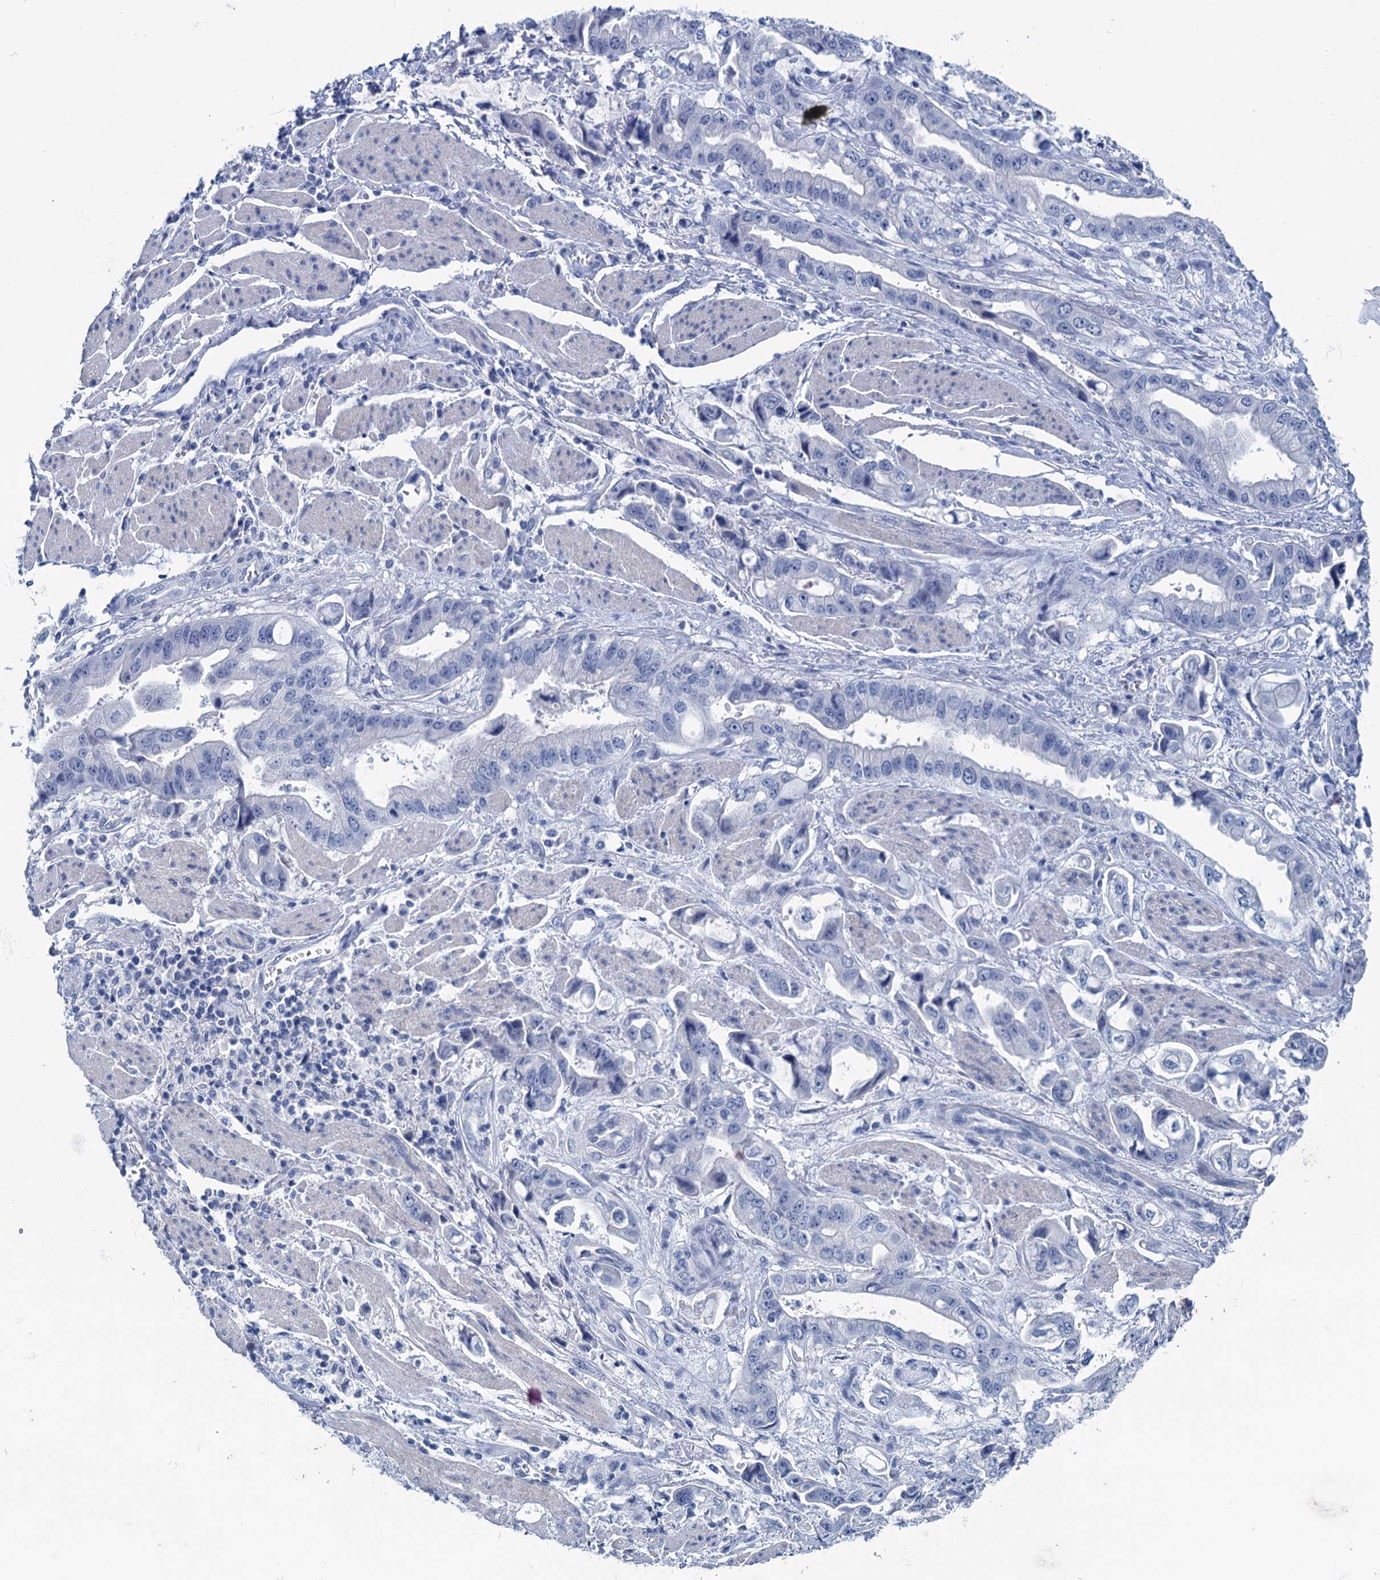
{"staining": {"intensity": "negative", "quantity": "none", "location": "none"}, "tissue": "stomach cancer", "cell_type": "Tumor cells", "image_type": "cancer", "snomed": [{"axis": "morphology", "description": "Adenocarcinoma, NOS"}, {"axis": "topography", "description": "Stomach"}], "caption": "This micrograph is of adenocarcinoma (stomach) stained with immunohistochemistry to label a protein in brown with the nuclei are counter-stained blue. There is no positivity in tumor cells.", "gene": "MYOZ3", "patient": {"sex": "male", "age": 62}}